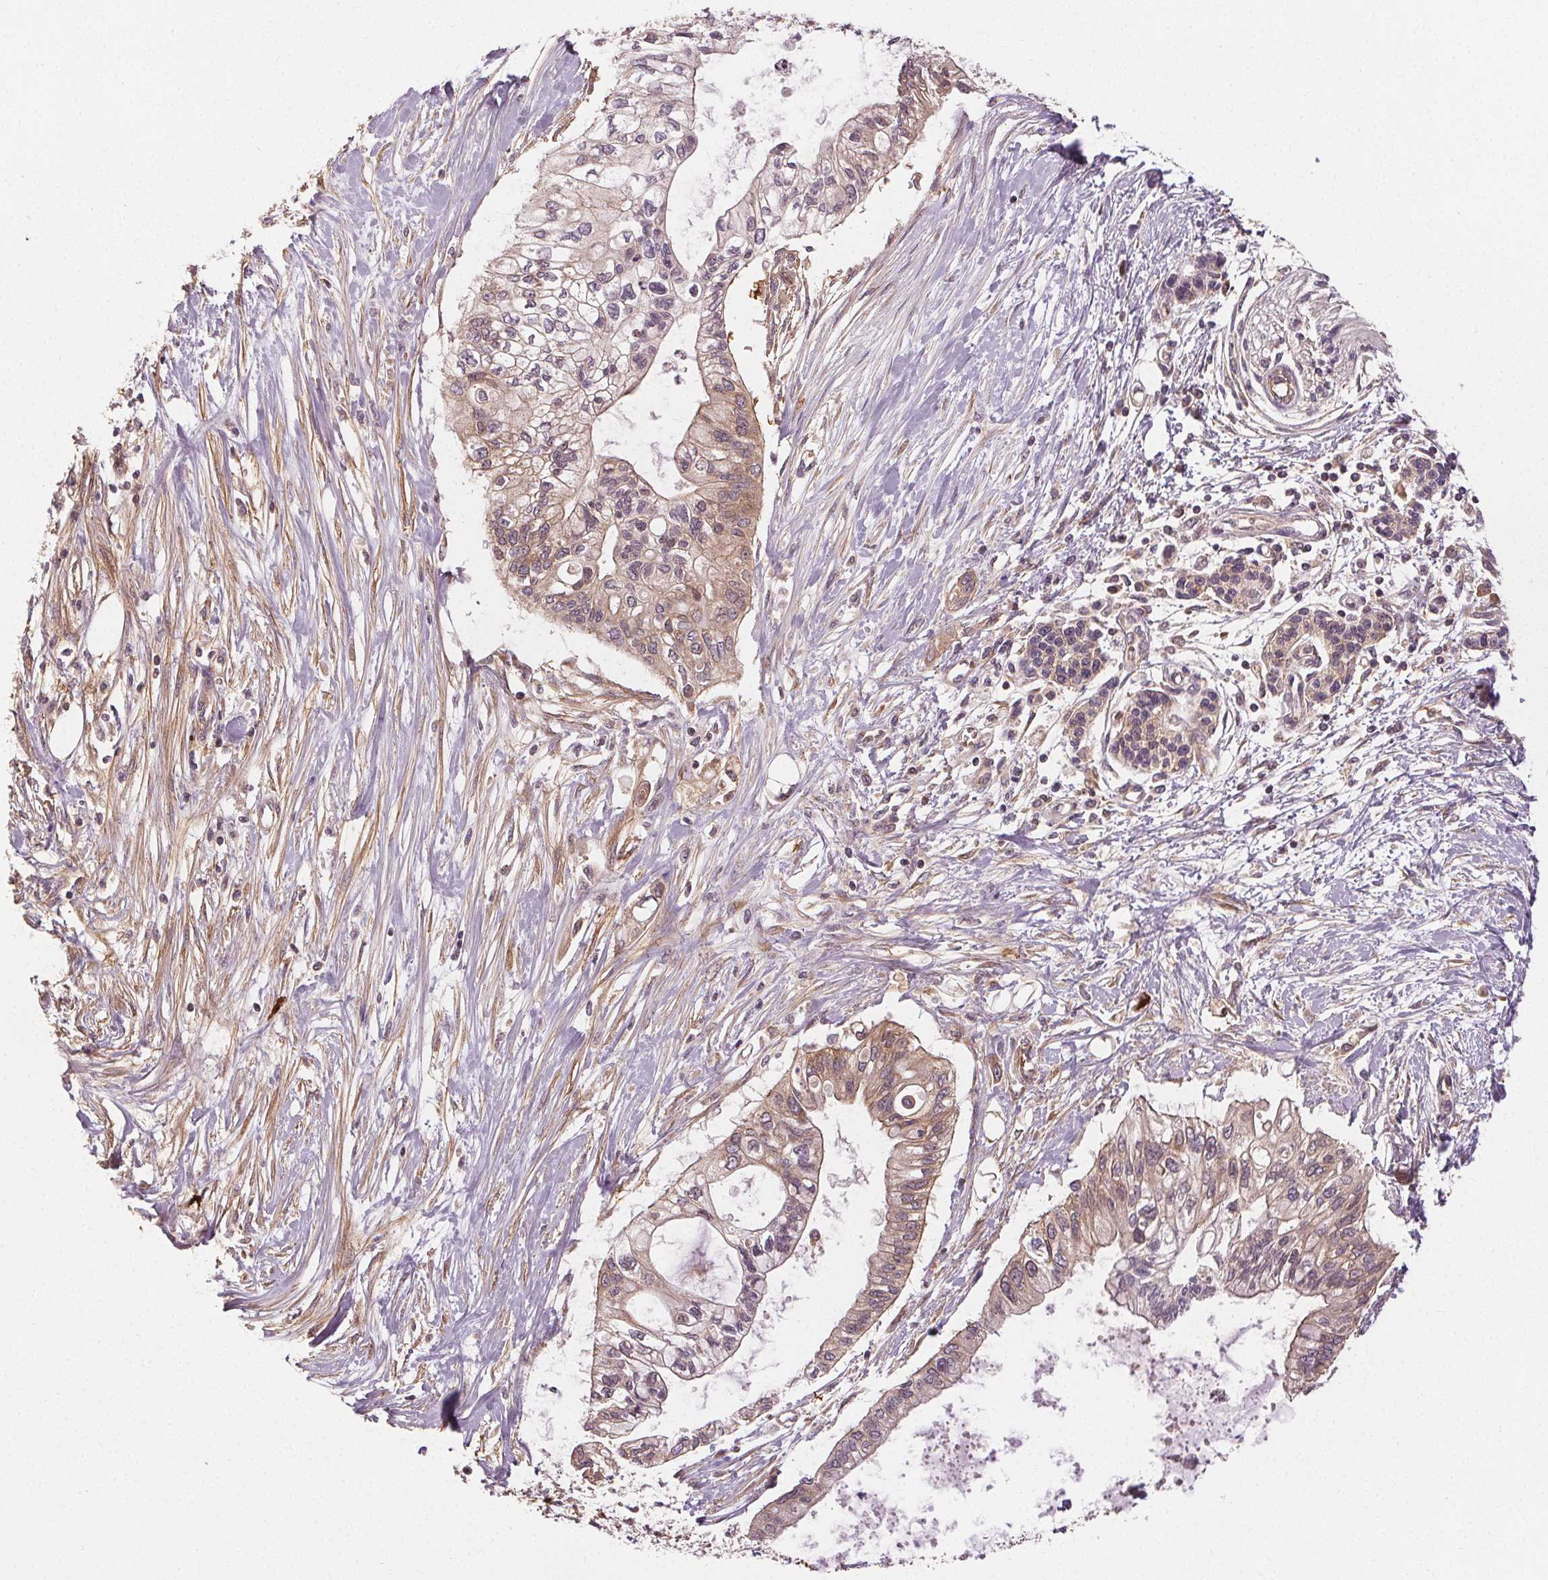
{"staining": {"intensity": "weak", "quantity": "25%-75%", "location": "cytoplasmic/membranous"}, "tissue": "pancreatic cancer", "cell_type": "Tumor cells", "image_type": "cancer", "snomed": [{"axis": "morphology", "description": "Adenocarcinoma, NOS"}, {"axis": "topography", "description": "Pancreas"}], "caption": "Immunohistochemical staining of pancreatic adenocarcinoma demonstrates low levels of weak cytoplasmic/membranous staining in approximately 25%-75% of tumor cells.", "gene": "EIF3D", "patient": {"sex": "female", "age": 77}}